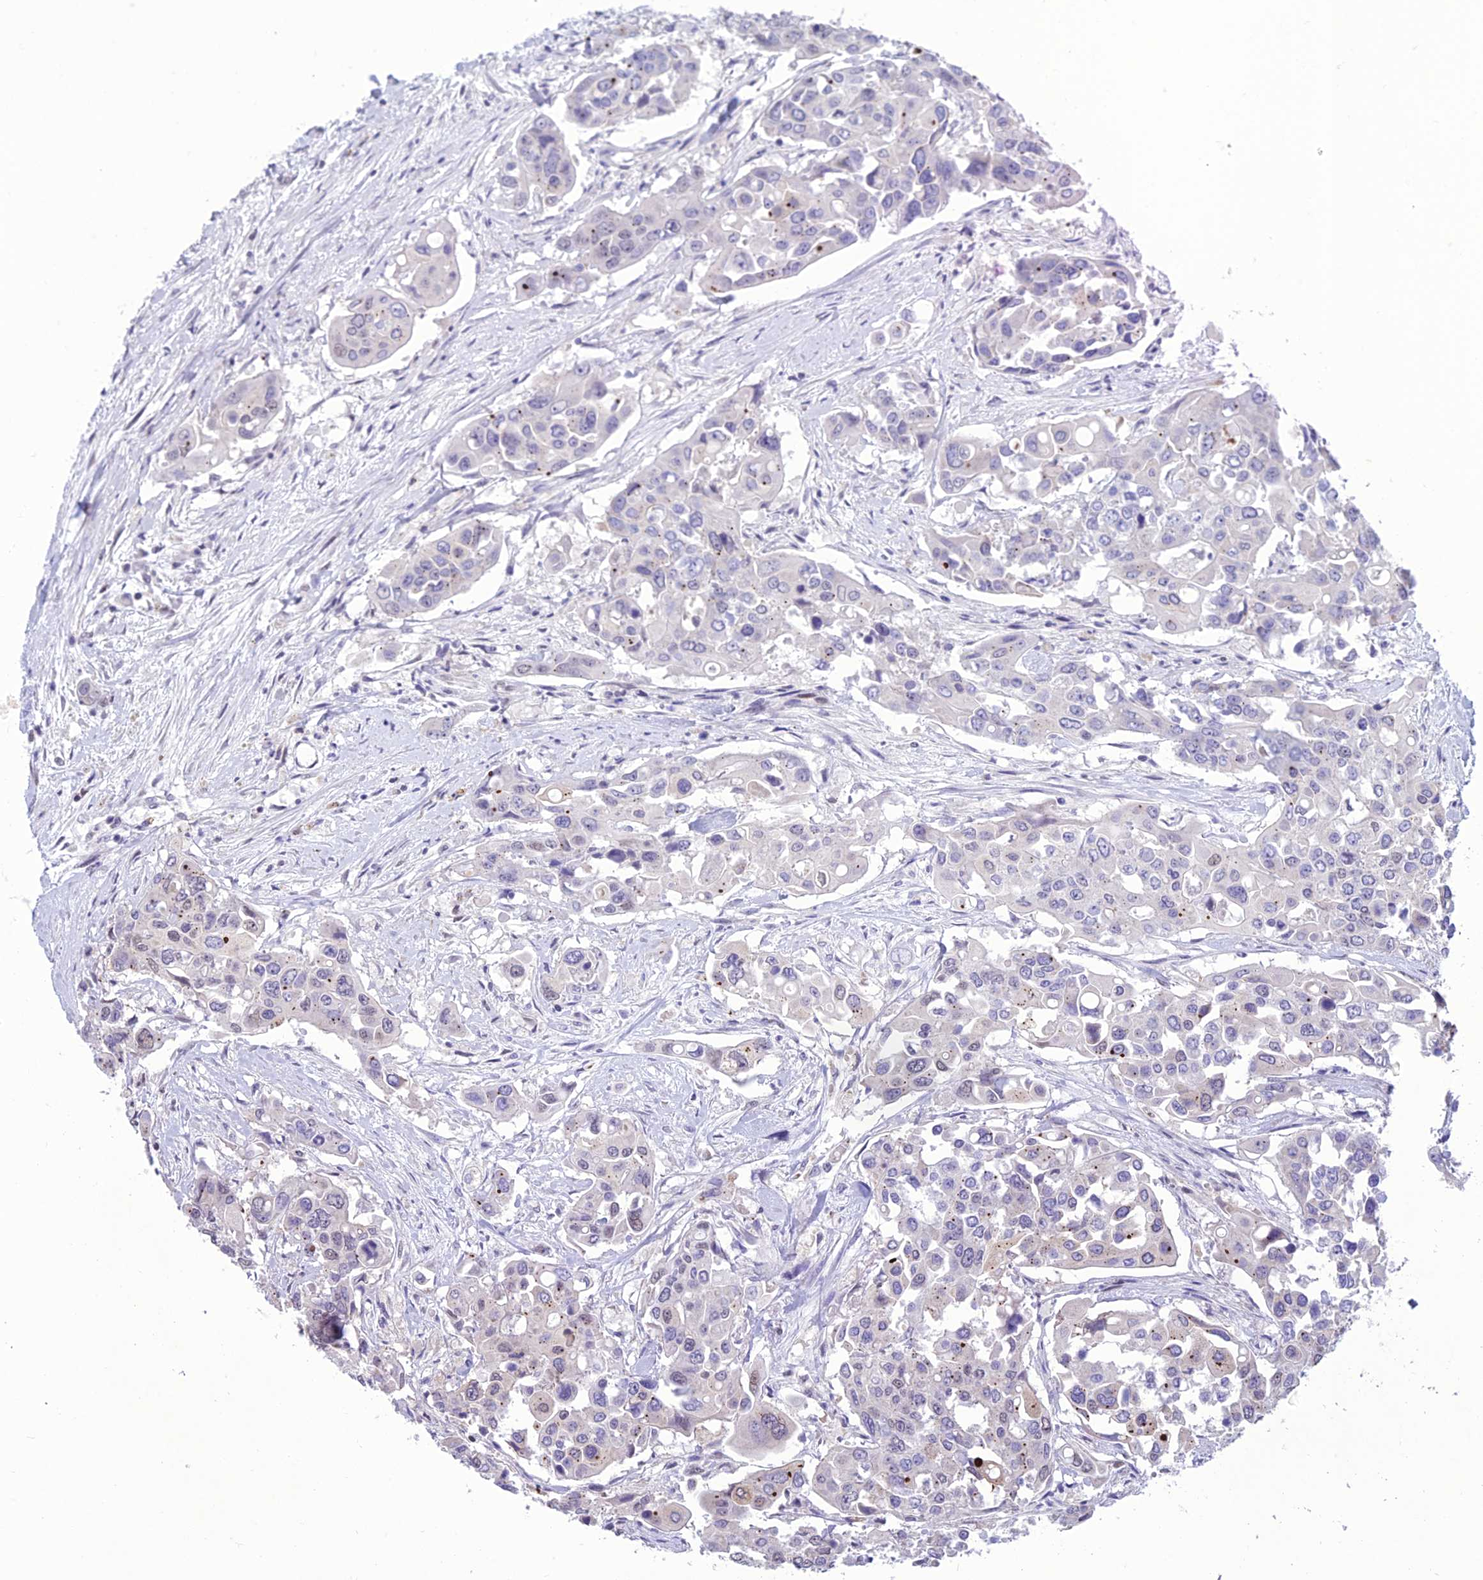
{"staining": {"intensity": "negative", "quantity": "none", "location": "none"}, "tissue": "colorectal cancer", "cell_type": "Tumor cells", "image_type": "cancer", "snomed": [{"axis": "morphology", "description": "Adenocarcinoma, NOS"}, {"axis": "topography", "description": "Colon"}], "caption": "DAB immunohistochemical staining of colorectal adenocarcinoma reveals no significant staining in tumor cells.", "gene": "RANBP3", "patient": {"sex": "male", "age": 77}}